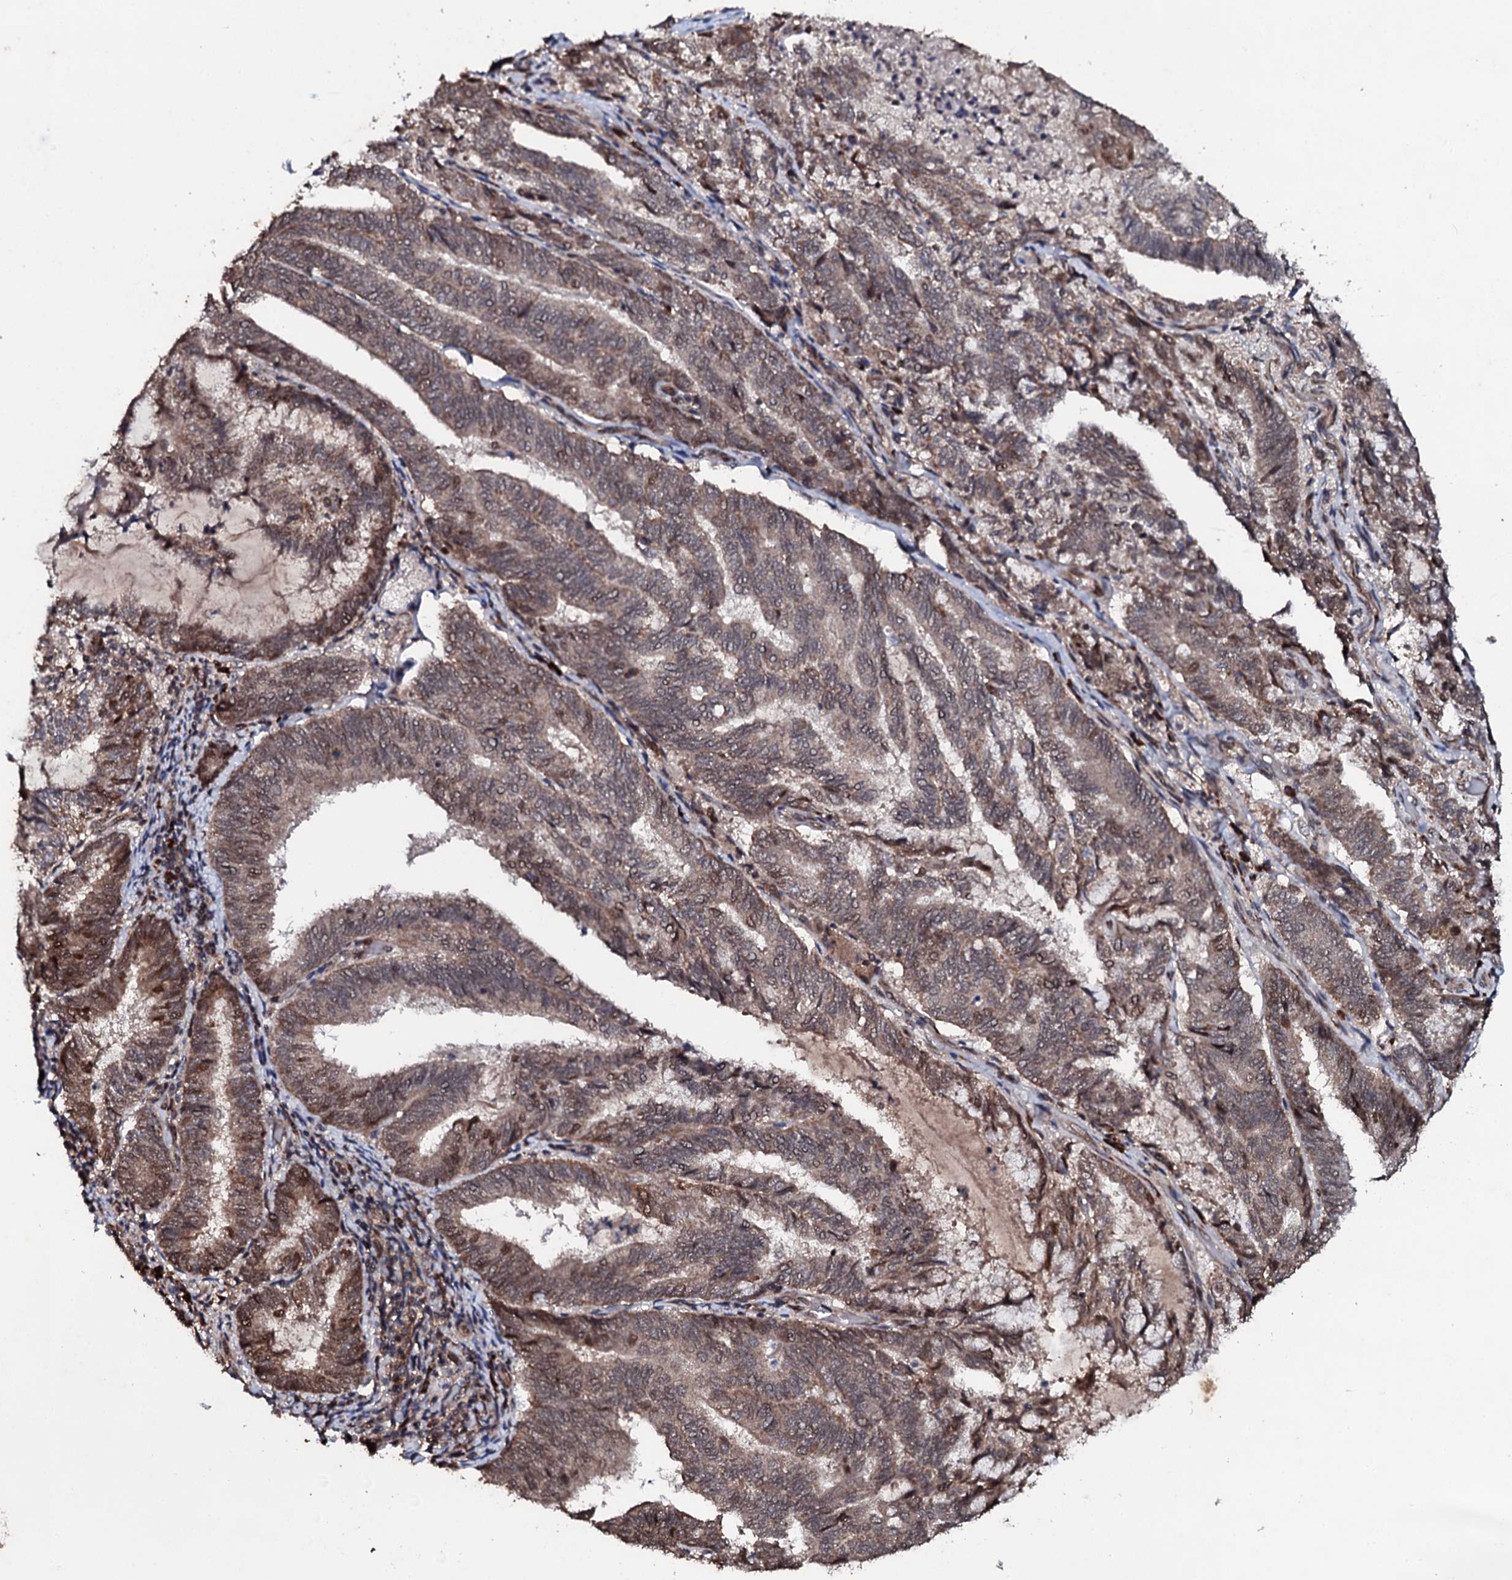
{"staining": {"intensity": "weak", "quantity": ">75%", "location": "cytoplasmic/membranous,nuclear"}, "tissue": "endometrial cancer", "cell_type": "Tumor cells", "image_type": "cancer", "snomed": [{"axis": "morphology", "description": "Adenocarcinoma, NOS"}, {"axis": "topography", "description": "Endometrium"}], "caption": "Immunohistochemistry histopathology image of neoplastic tissue: endometrial adenocarcinoma stained using immunohistochemistry reveals low levels of weak protein expression localized specifically in the cytoplasmic/membranous and nuclear of tumor cells, appearing as a cytoplasmic/membranous and nuclear brown color.", "gene": "FAM111A", "patient": {"sex": "female", "age": 80}}